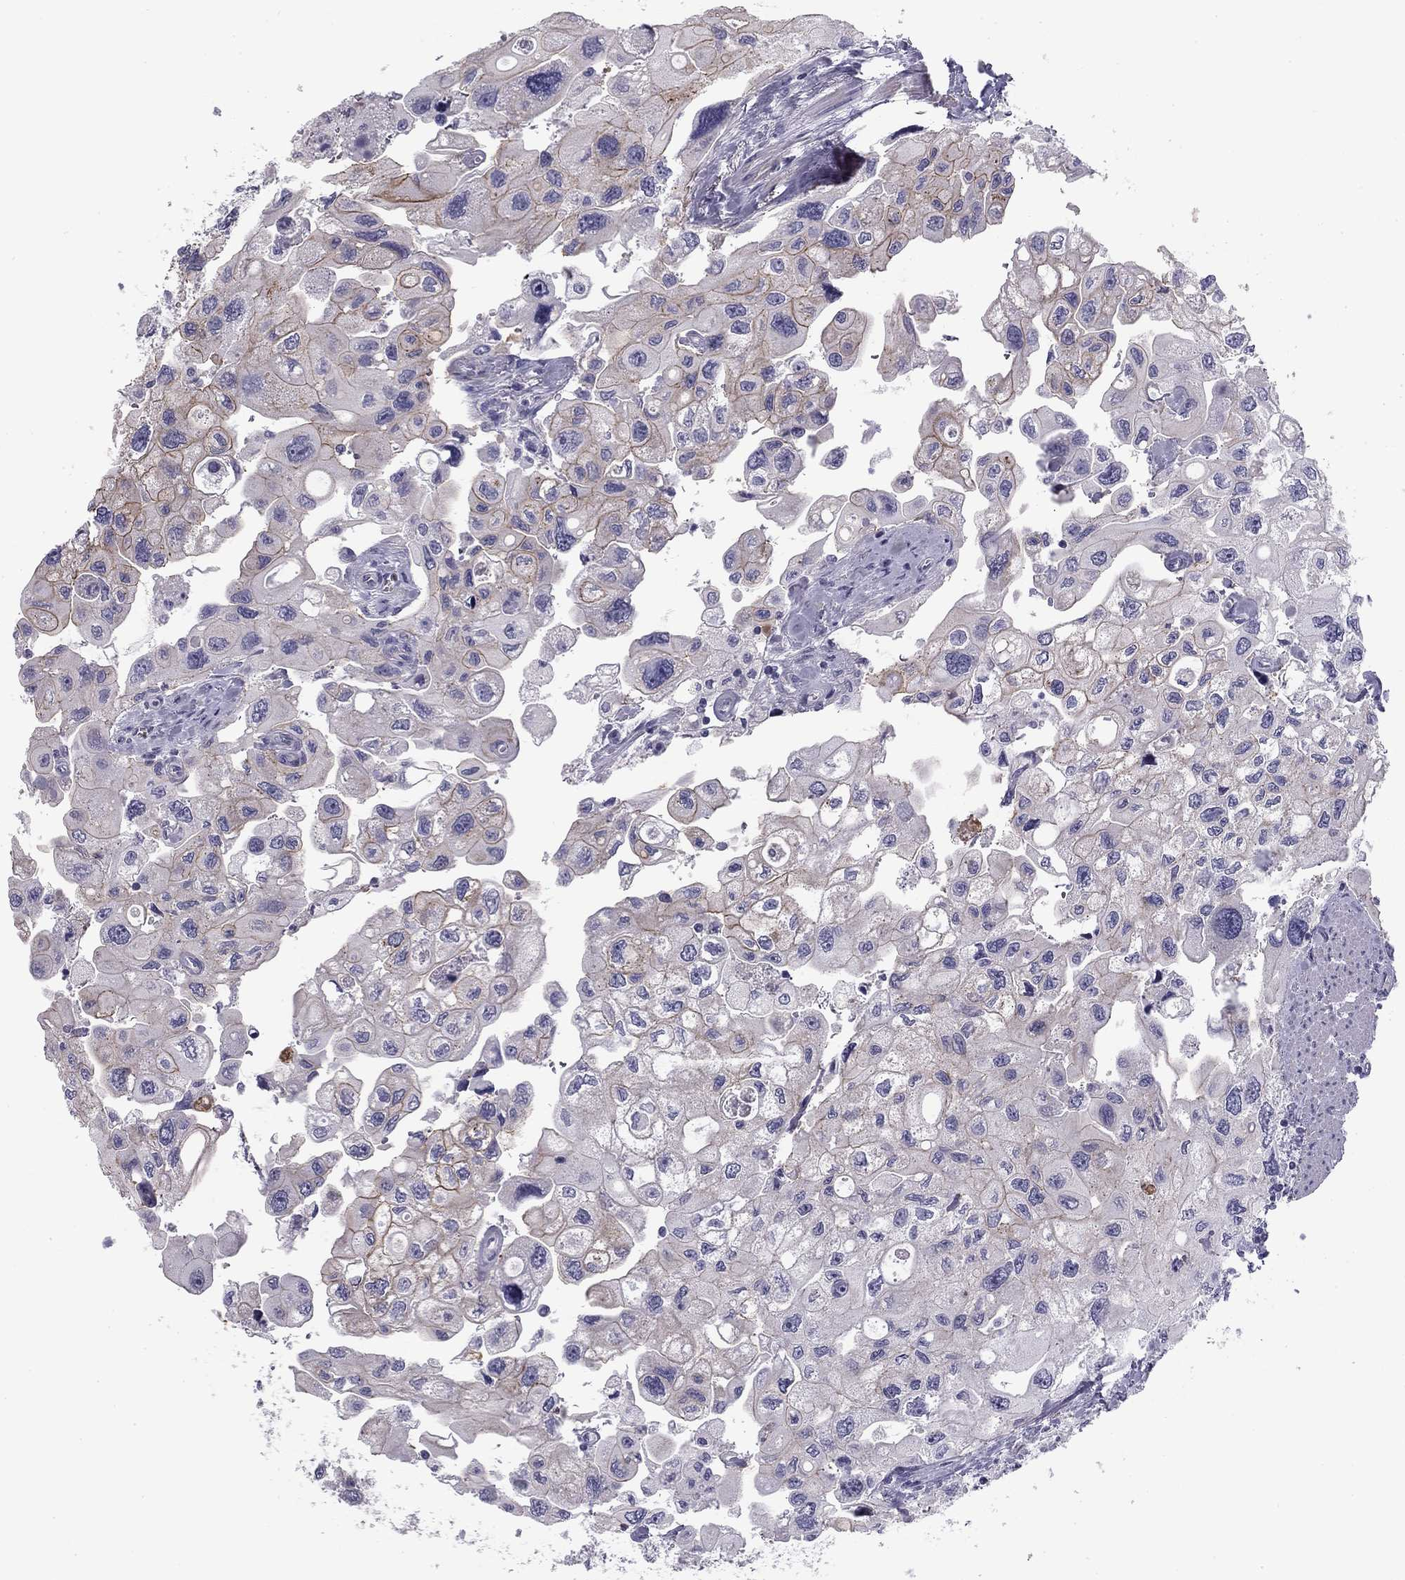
{"staining": {"intensity": "moderate", "quantity": "<25%", "location": "cytoplasmic/membranous"}, "tissue": "urothelial cancer", "cell_type": "Tumor cells", "image_type": "cancer", "snomed": [{"axis": "morphology", "description": "Urothelial carcinoma, High grade"}, {"axis": "topography", "description": "Urinary bladder"}], "caption": "An image of human urothelial cancer stained for a protein shows moderate cytoplasmic/membranous brown staining in tumor cells.", "gene": "FLNC", "patient": {"sex": "male", "age": 59}}